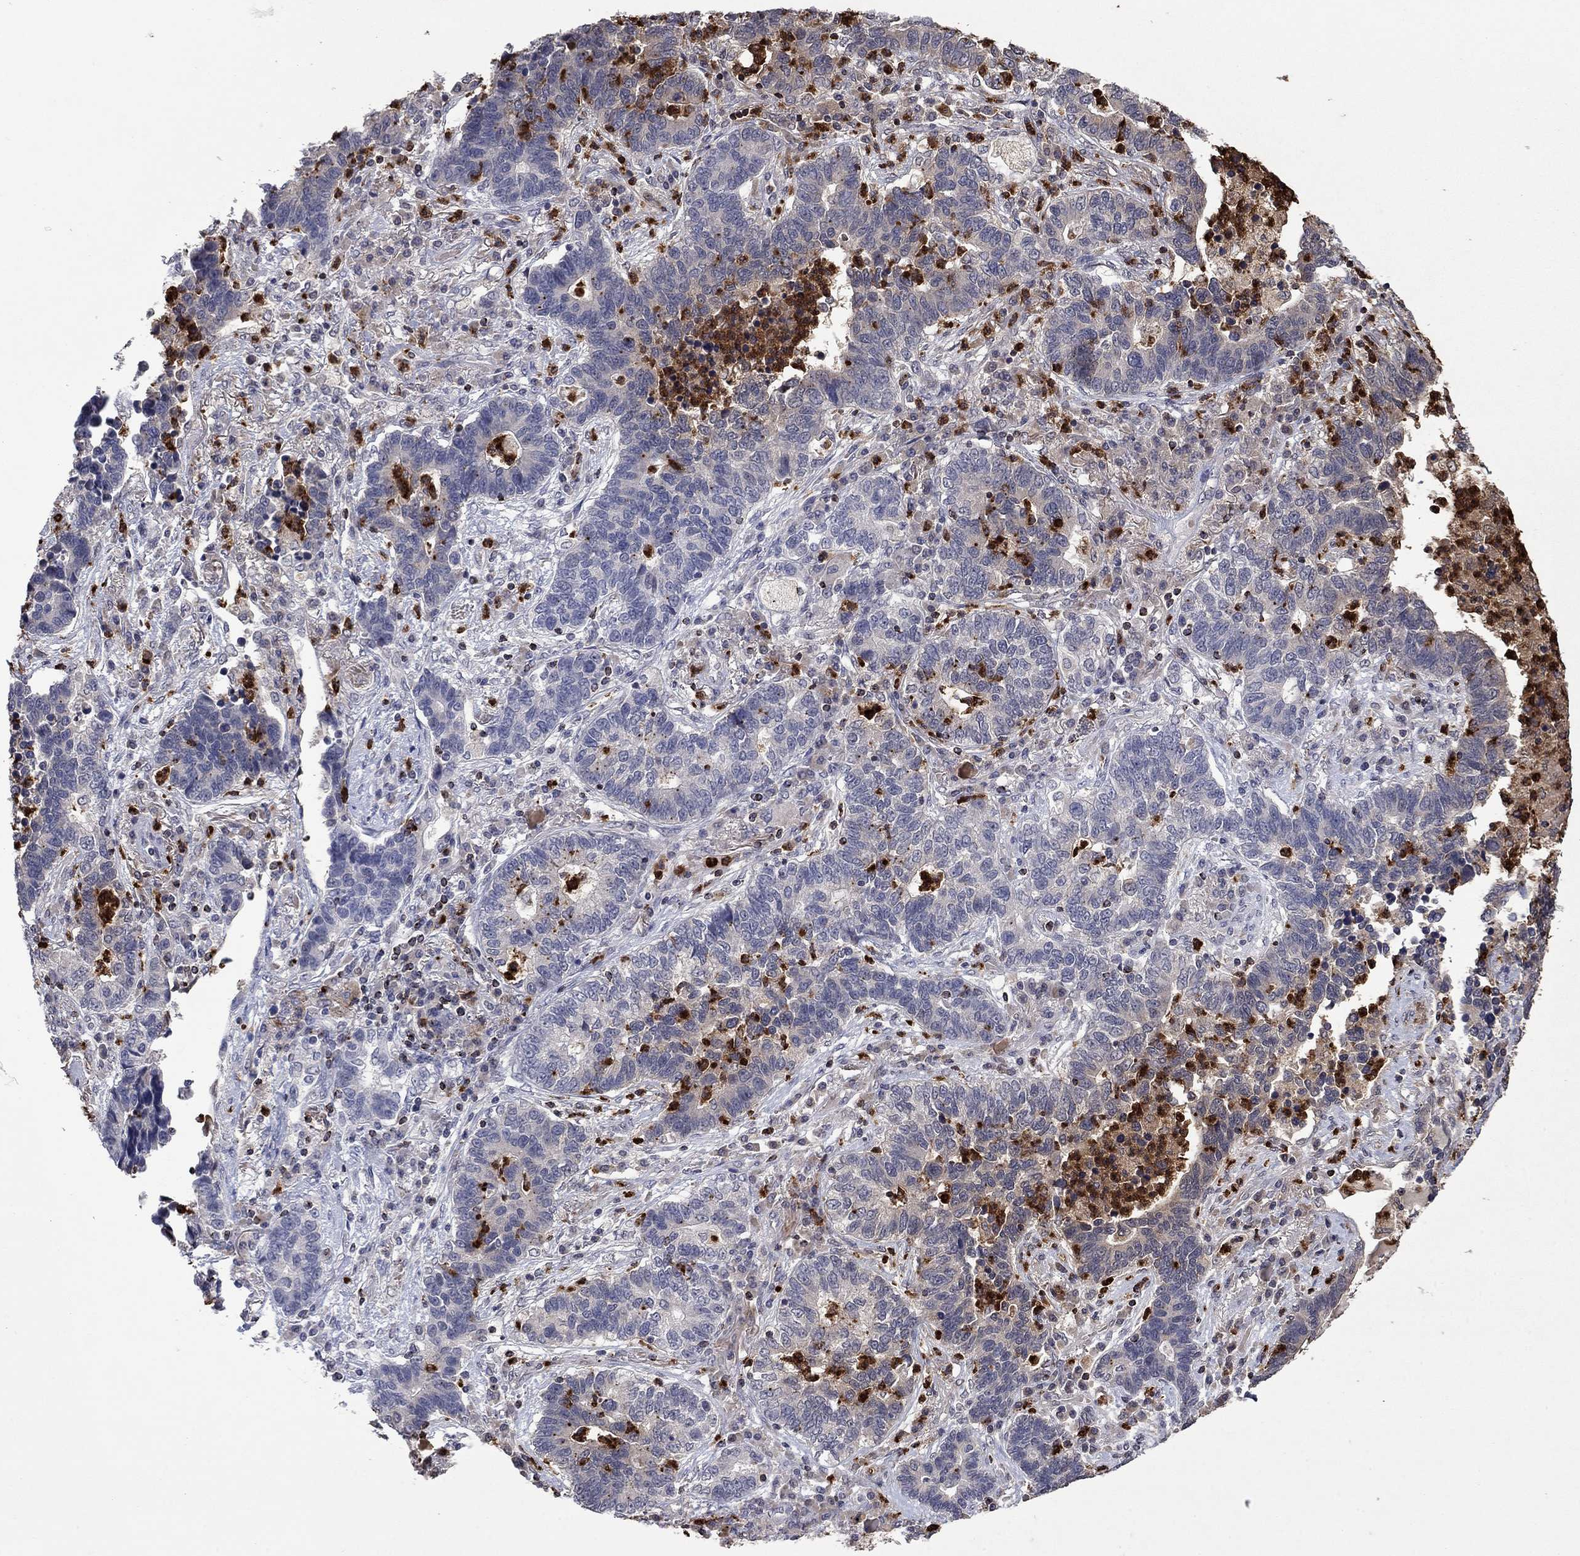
{"staining": {"intensity": "negative", "quantity": "none", "location": "none"}, "tissue": "lung cancer", "cell_type": "Tumor cells", "image_type": "cancer", "snomed": [{"axis": "morphology", "description": "Adenocarcinoma, NOS"}, {"axis": "topography", "description": "Lung"}], "caption": "IHC micrograph of neoplastic tissue: adenocarcinoma (lung) stained with DAB (3,3'-diaminobenzidine) reveals no significant protein staining in tumor cells.", "gene": "CCL5", "patient": {"sex": "female", "age": 57}}